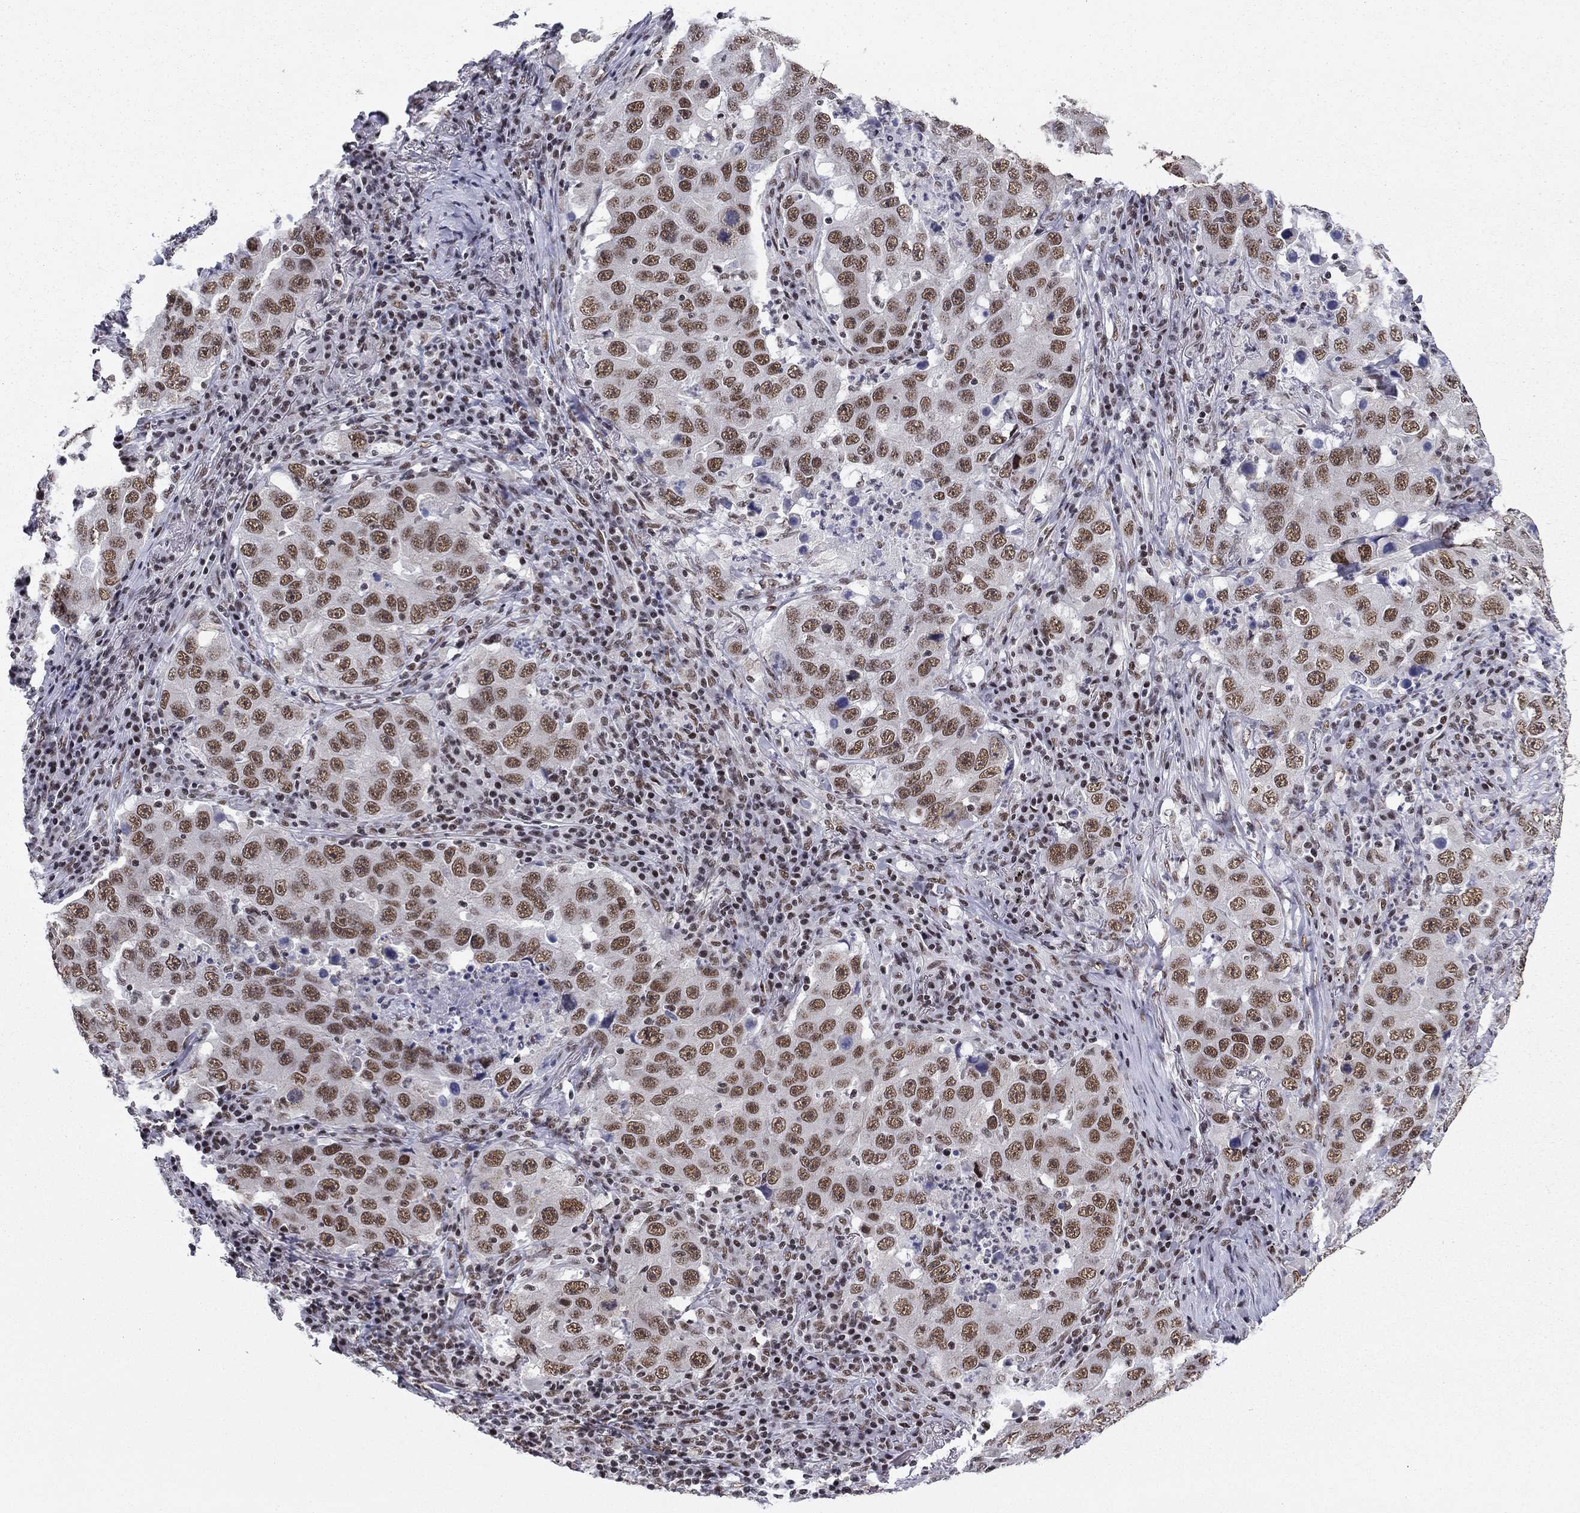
{"staining": {"intensity": "moderate", "quantity": ">75%", "location": "nuclear"}, "tissue": "lung cancer", "cell_type": "Tumor cells", "image_type": "cancer", "snomed": [{"axis": "morphology", "description": "Adenocarcinoma, NOS"}, {"axis": "topography", "description": "Lung"}], "caption": "This is an image of immunohistochemistry staining of adenocarcinoma (lung), which shows moderate expression in the nuclear of tumor cells.", "gene": "ETV5", "patient": {"sex": "male", "age": 73}}